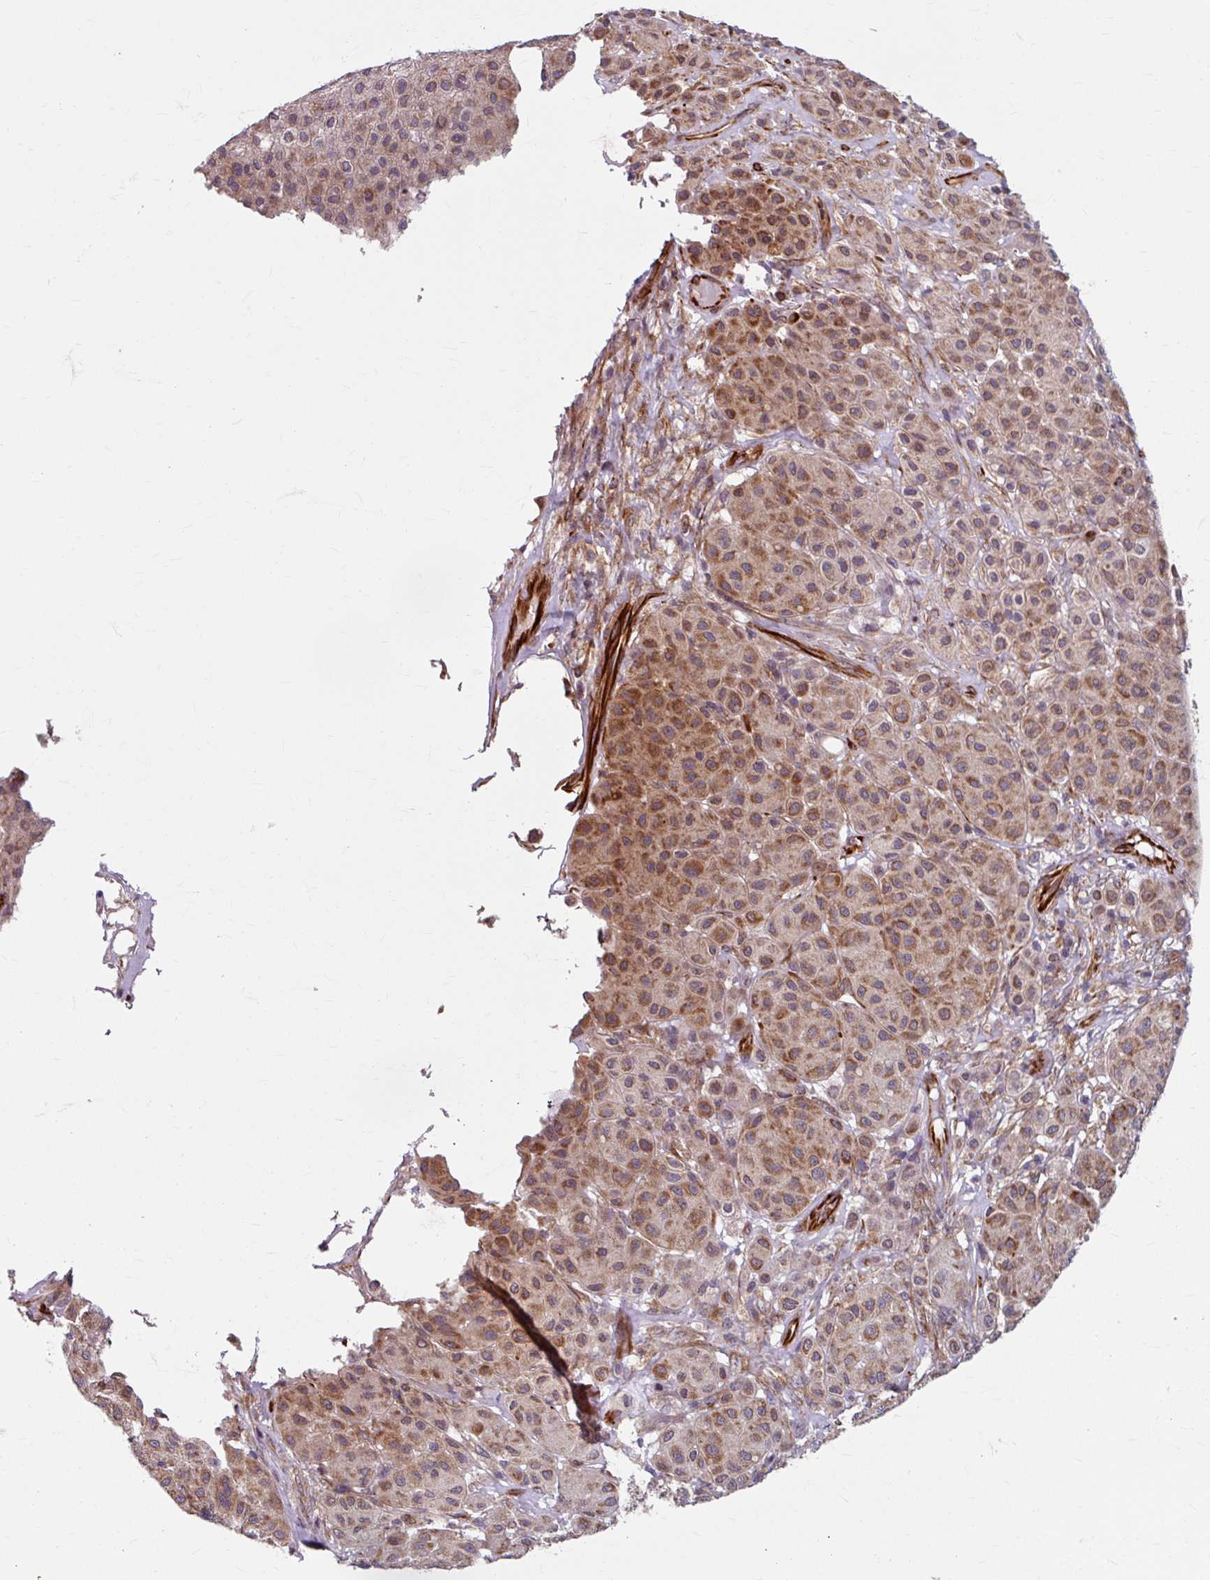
{"staining": {"intensity": "moderate", "quantity": ">75%", "location": "cytoplasmic/membranous"}, "tissue": "melanoma", "cell_type": "Tumor cells", "image_type": "cancer", "snomed": [{"axis": "morphology", "description": "Malignant melanoma, Metastatic site"}, {"axis": "topography", "description": "Smooth muscle"}], "caption": "Human malignant melanoma (metastatic site) stained for a protein (brown) shows moderate cytoplasmic/membranous positive positivity in about >75% of tumor cells.", "gene": "DAAM2", "patient": {"sex": "male", "age": 41}}